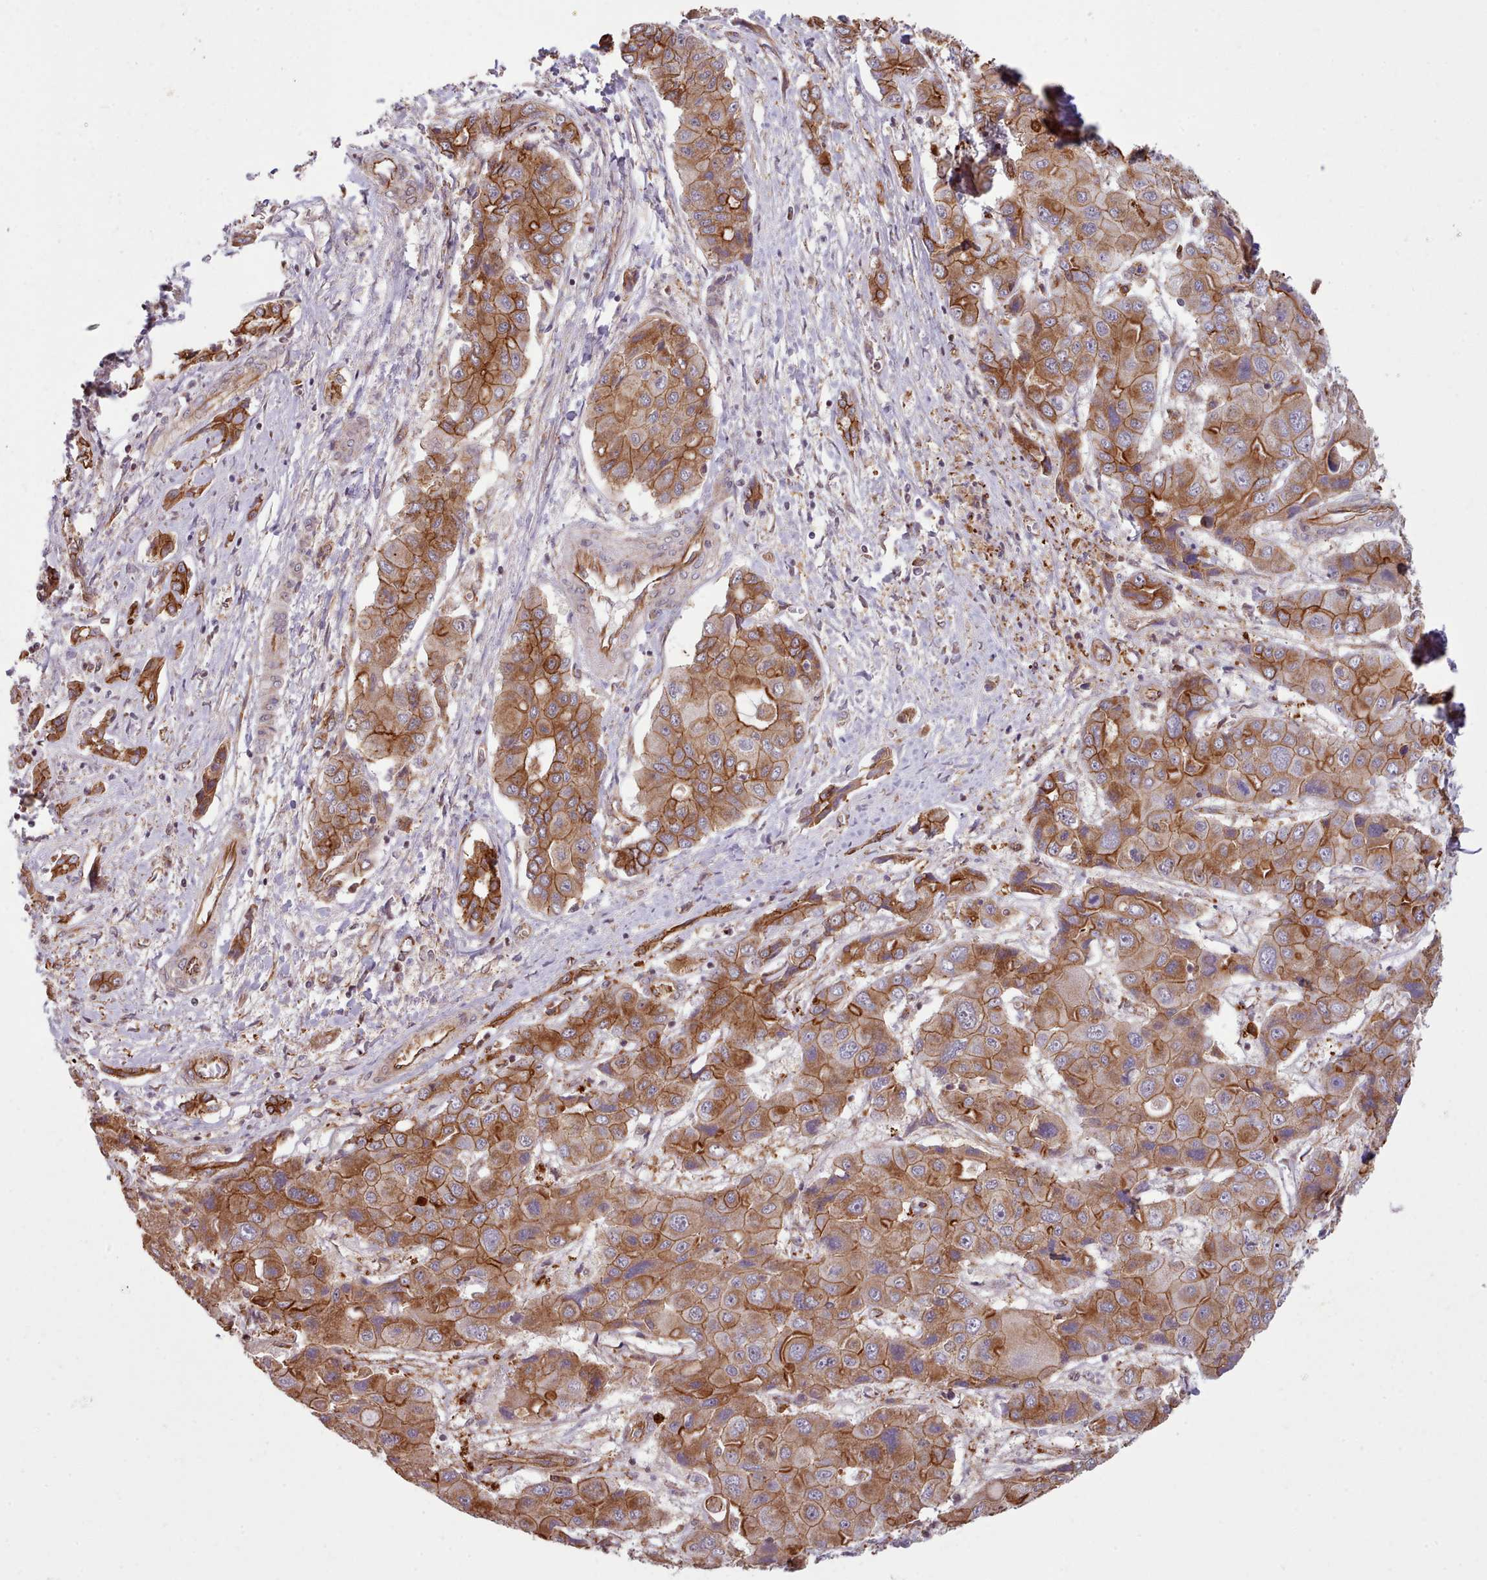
{"staining": {"intensity": "moderate", "quantity": ">75%", "location": "cytoplasmic/membranous"}, "tissue": "liver cancer", "cell_type": "Tumor cells", "image_type": "cancer", "snomed": [{"axis": "morphology", "description": "Cholangiocarcinoma"}, {"axis": "topography", "description": "Liver"}], "caption": "Cholangiocarcinoma (liver) stained with immunohistochemistry displays moderate cytoplasmic/membranous expression in approximately >75% of tumor cells. (Brightfield microscopy of DAB IHC at high magnification).", "gene": "MRPL46", "patient": {"sex": "male", "age": 67}}